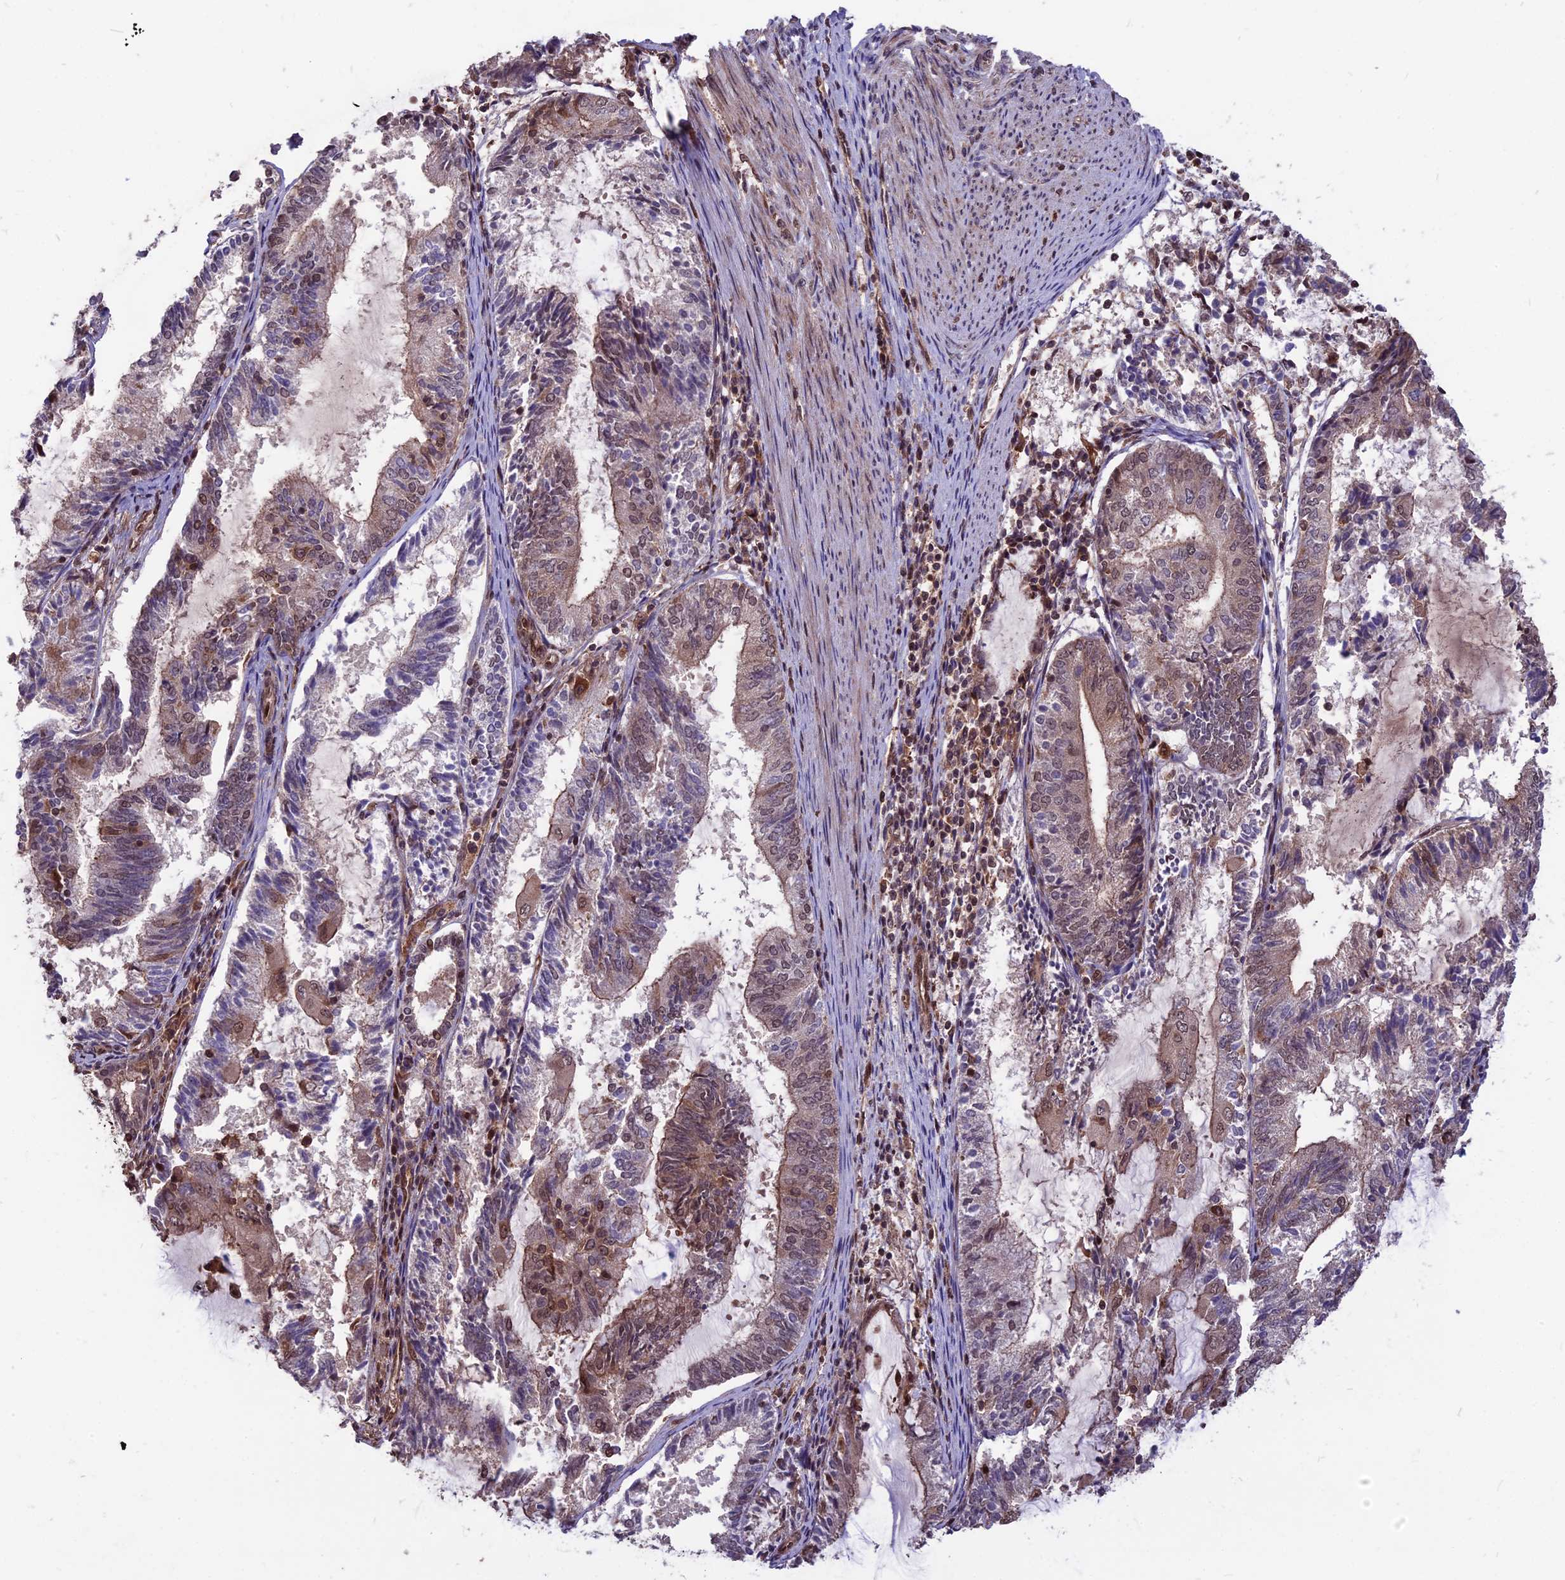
{"staining": {"intensity": "moderate", "quantity": "25%-75%", "location": "cytoplasmic/membranous,nuclear"}, "tissue": "endometrial cancer", "cell_type": "Tumor cells", "image_type": "cancer", "snomed": [{"axis": "morphology", "description": "Adenocarcinoma, NOS"}, {"axis": "topography", "description": "Endometrium"}], "caption": "Immunohistochemical staining of endometrial adenocarcinoma demonstrates moderate cytoplasmic/membranous and nuclear protein expression in about 25%-75% of tumor cells.", "gene": "ZNF598", "patient": {"sex": "female", "age": 81}}